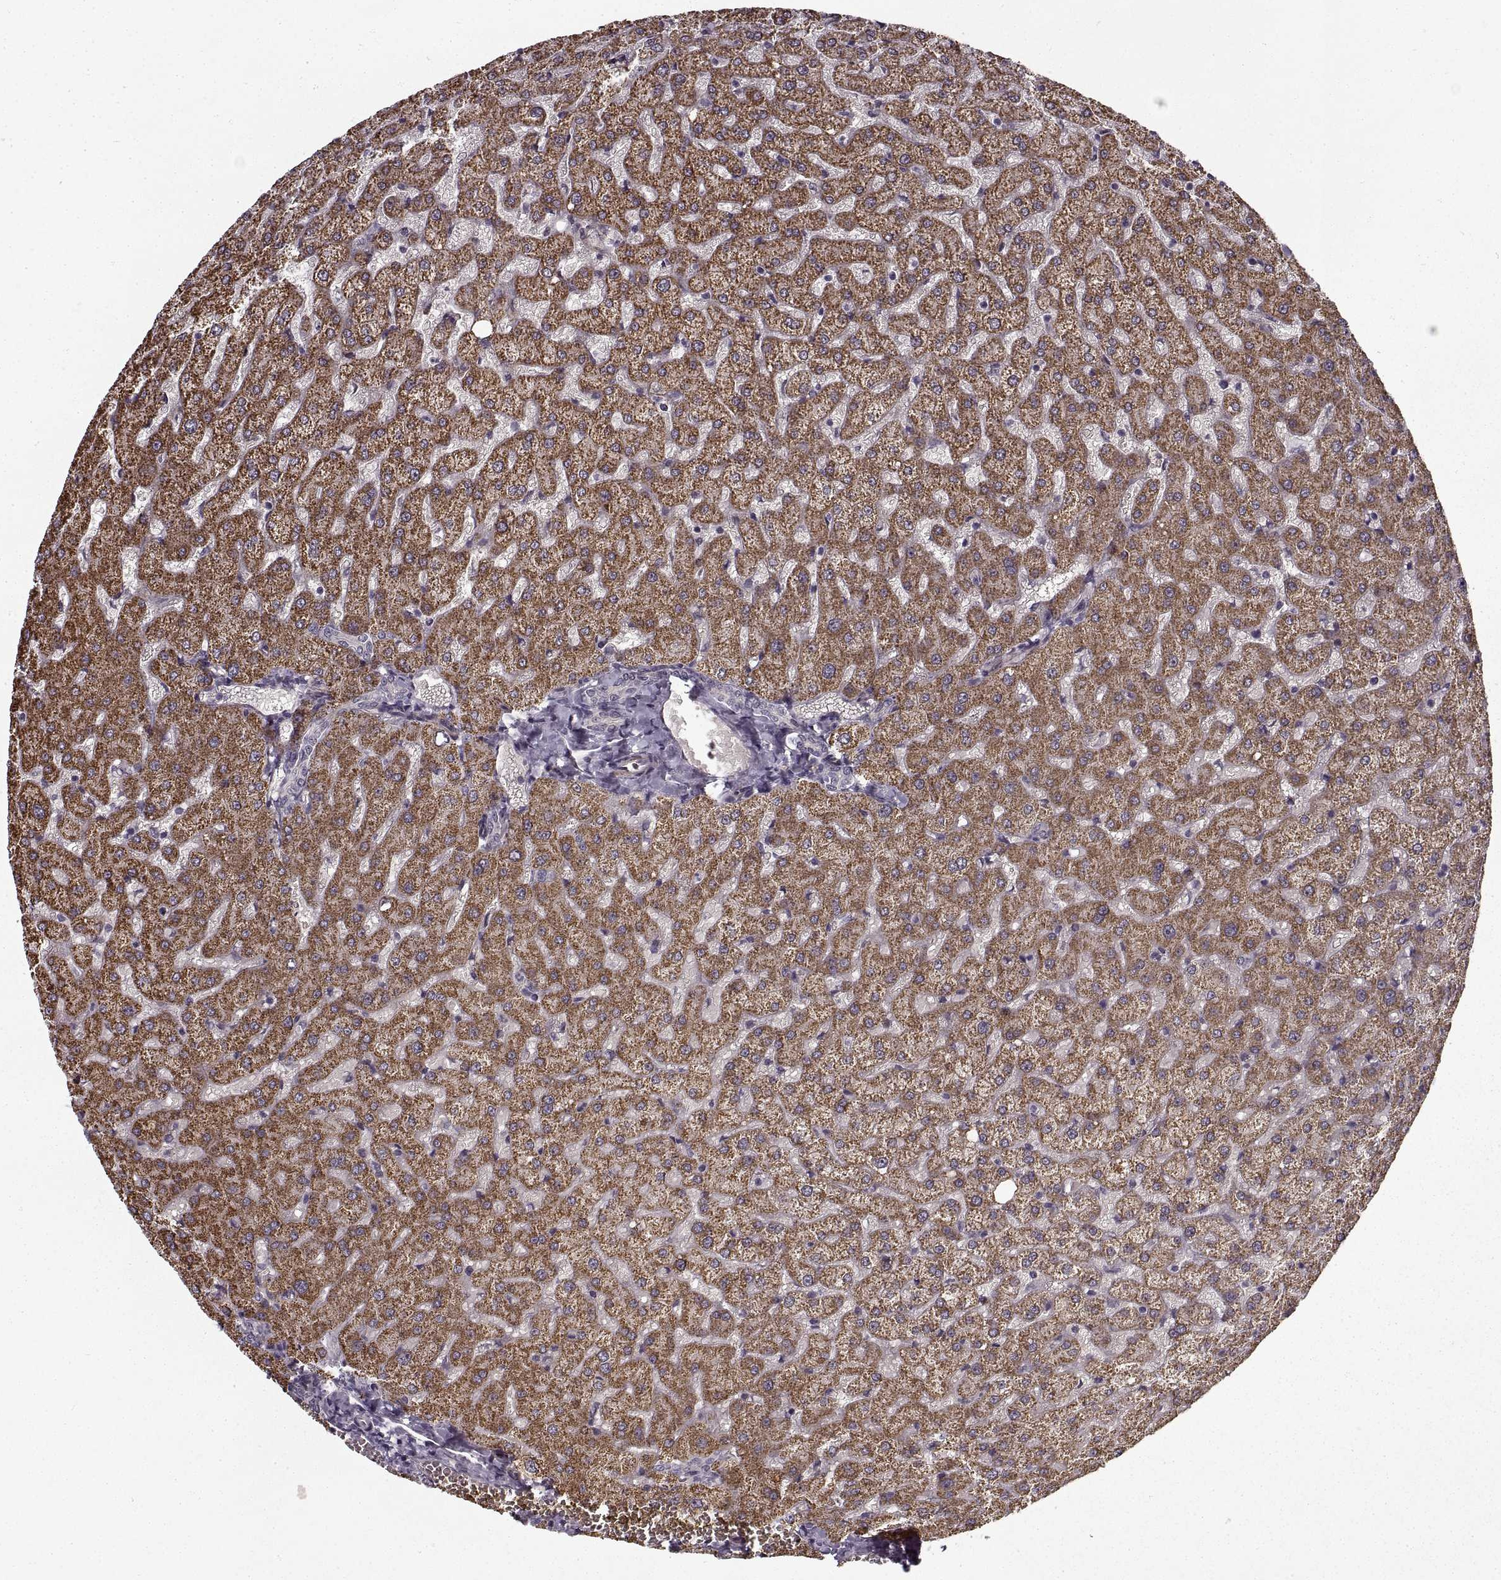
{"staining": {"intensity": "negative", "quantity": "none", "location": "none"}, "tissue": "liver", "cell_type": "Cholangiocytes", "image_type": "normal", "snomed": [{"axis": "morphology", "description": "Normal tissue, NOS"}, {"axis": "topography", "description": "Liver"}], "caption": "DAB immunohistochemical staining of unremarkable liver displays no significant positivity in cholangiocytes.", "gene": "LAMB2", "patient": {"sex": "female", "age": 50}}